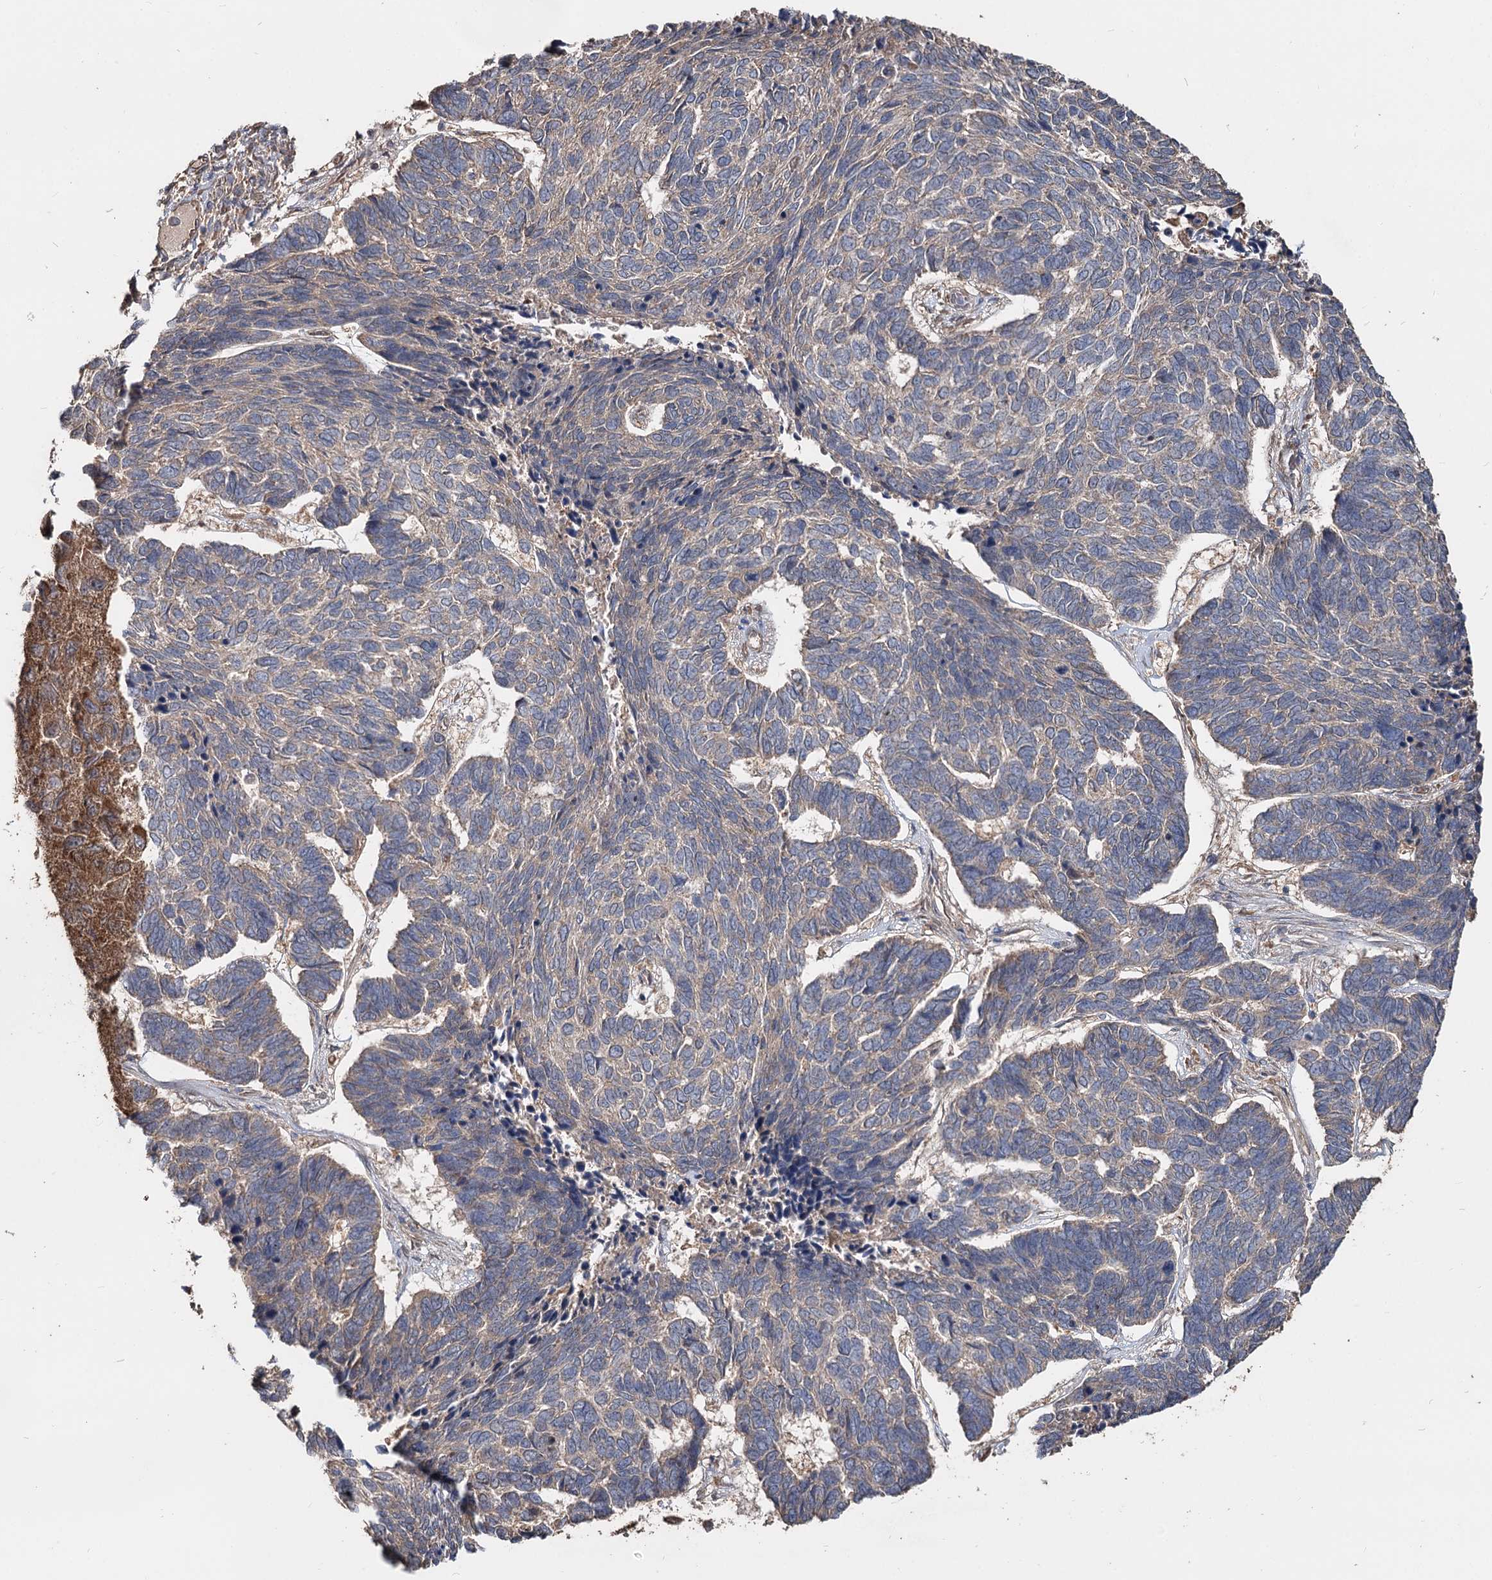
{"staining": {"intensity": "negative", "quantity": "none", "location": "none"}, "tissue": "skin cancer", "cell_type": "Tumor cells", "image_type": "cancer", "snomed": [{"axis": "morphology", "description": "Basal cell carcinoma"}, {"axis": "topography", "description": "Skin"}], "caption": "An immunohistochemistry image of basal cell carcinoma (skin) is shown. There is no staining in tumor cells of basal cell carcinoma (skin).", "gene": "SPART", "patient": {"sex": "female", "age": 65}}